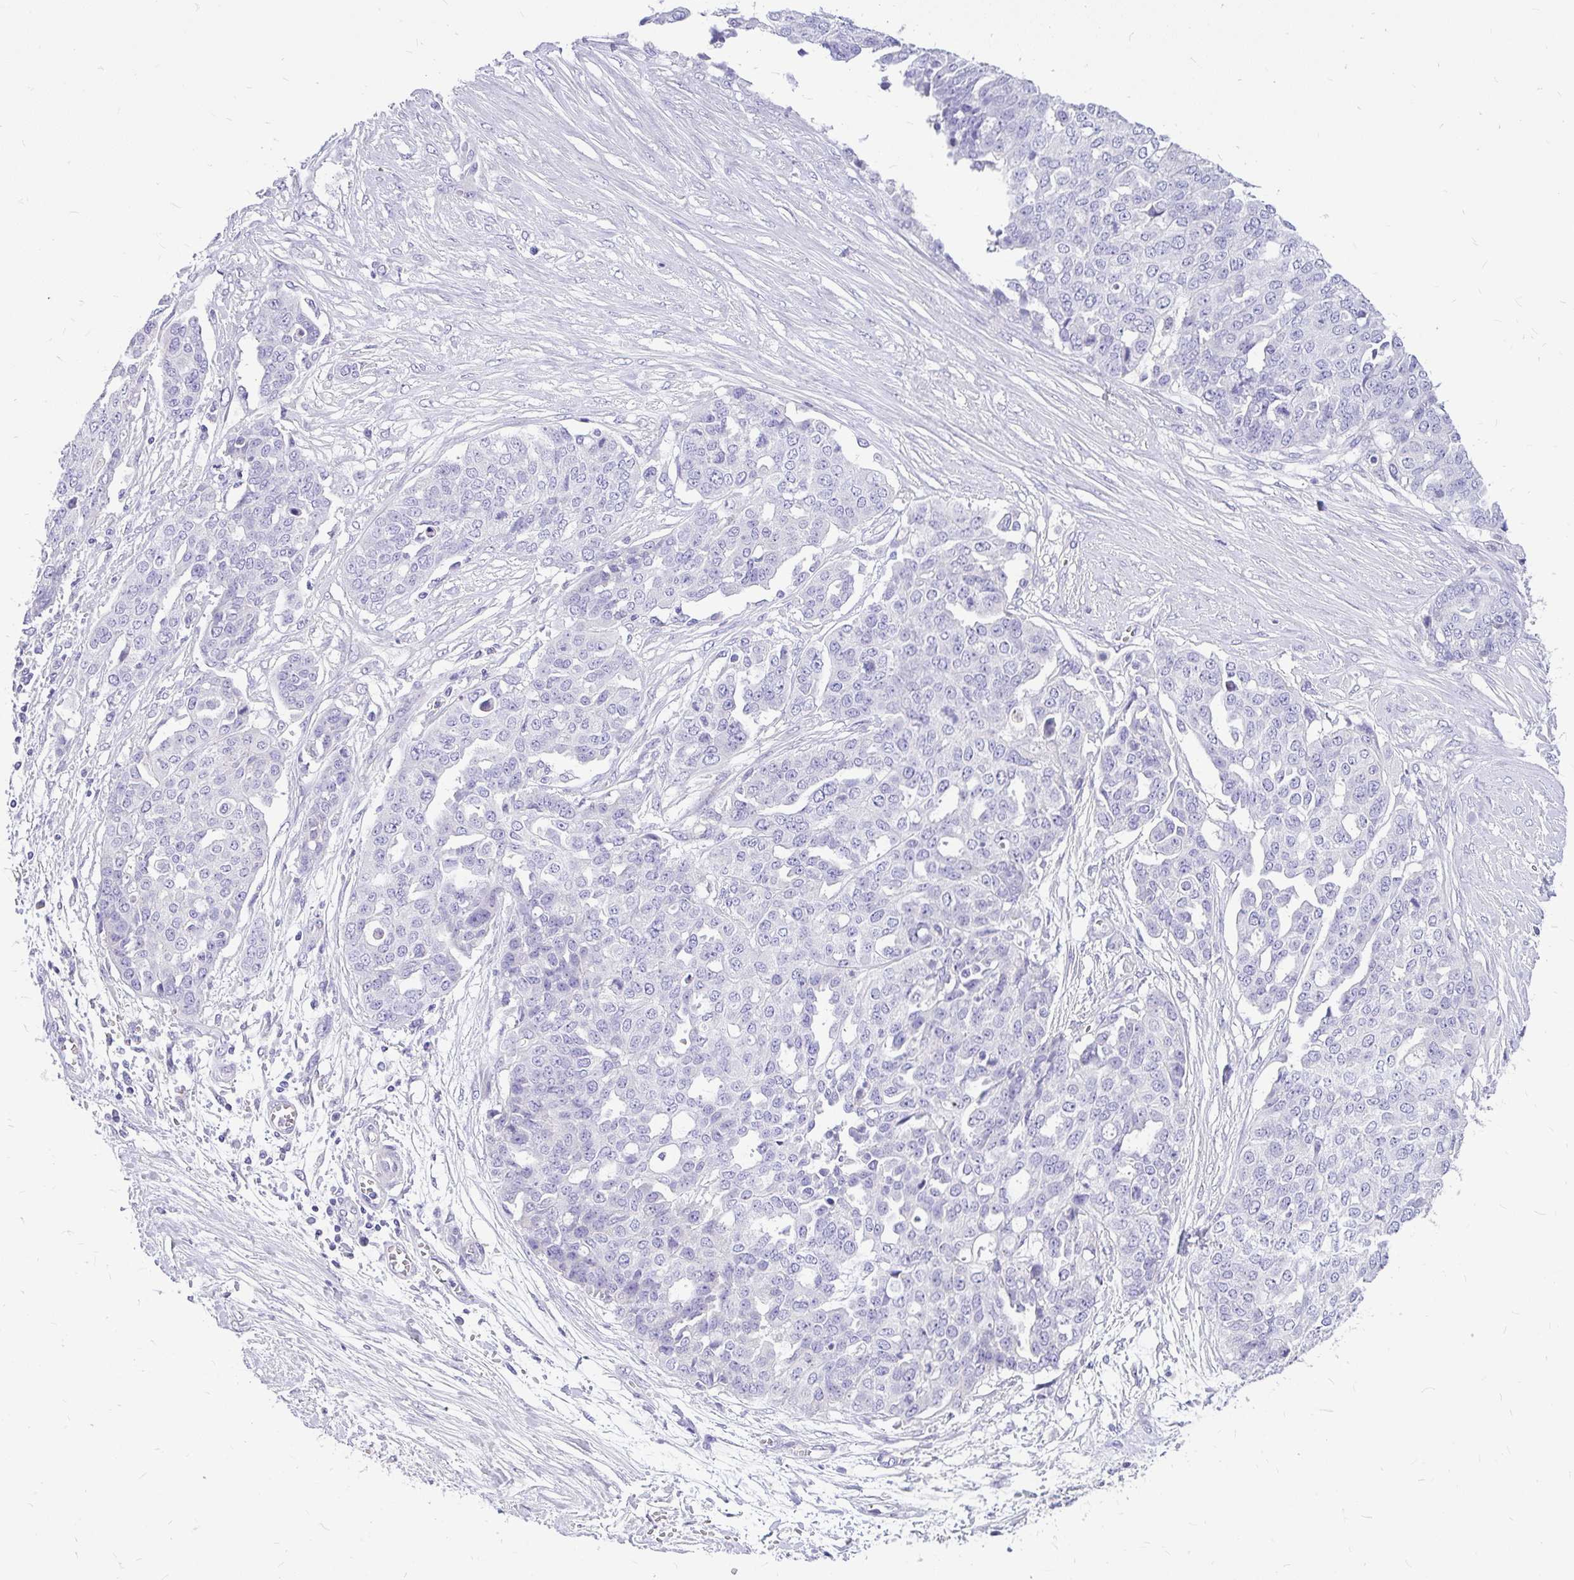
{"staining": {"intensity": "negative", "quantity": "none", "location": "none"}, "tissue": "ovarian cancer", "cell_type": "Tumor cells", "image_type": "cancer", "snomed": [{"axis": "morphology", "description": "Cystadenocarcinoma, serous, NOS"}, {"axis": "topography", "description": "Soft tissue"}, {"axis": "topography", "description": "Ovary"}], "caption": "An IHC histopathology image of serous cystadenocarcinoma (ovarian) is shown. There is no staining in tumor cells of serous cystadenocarcinoma (ovarian).", "gene": "MAP1LC3A", "patient": {"sex": "female", "age": 57}}